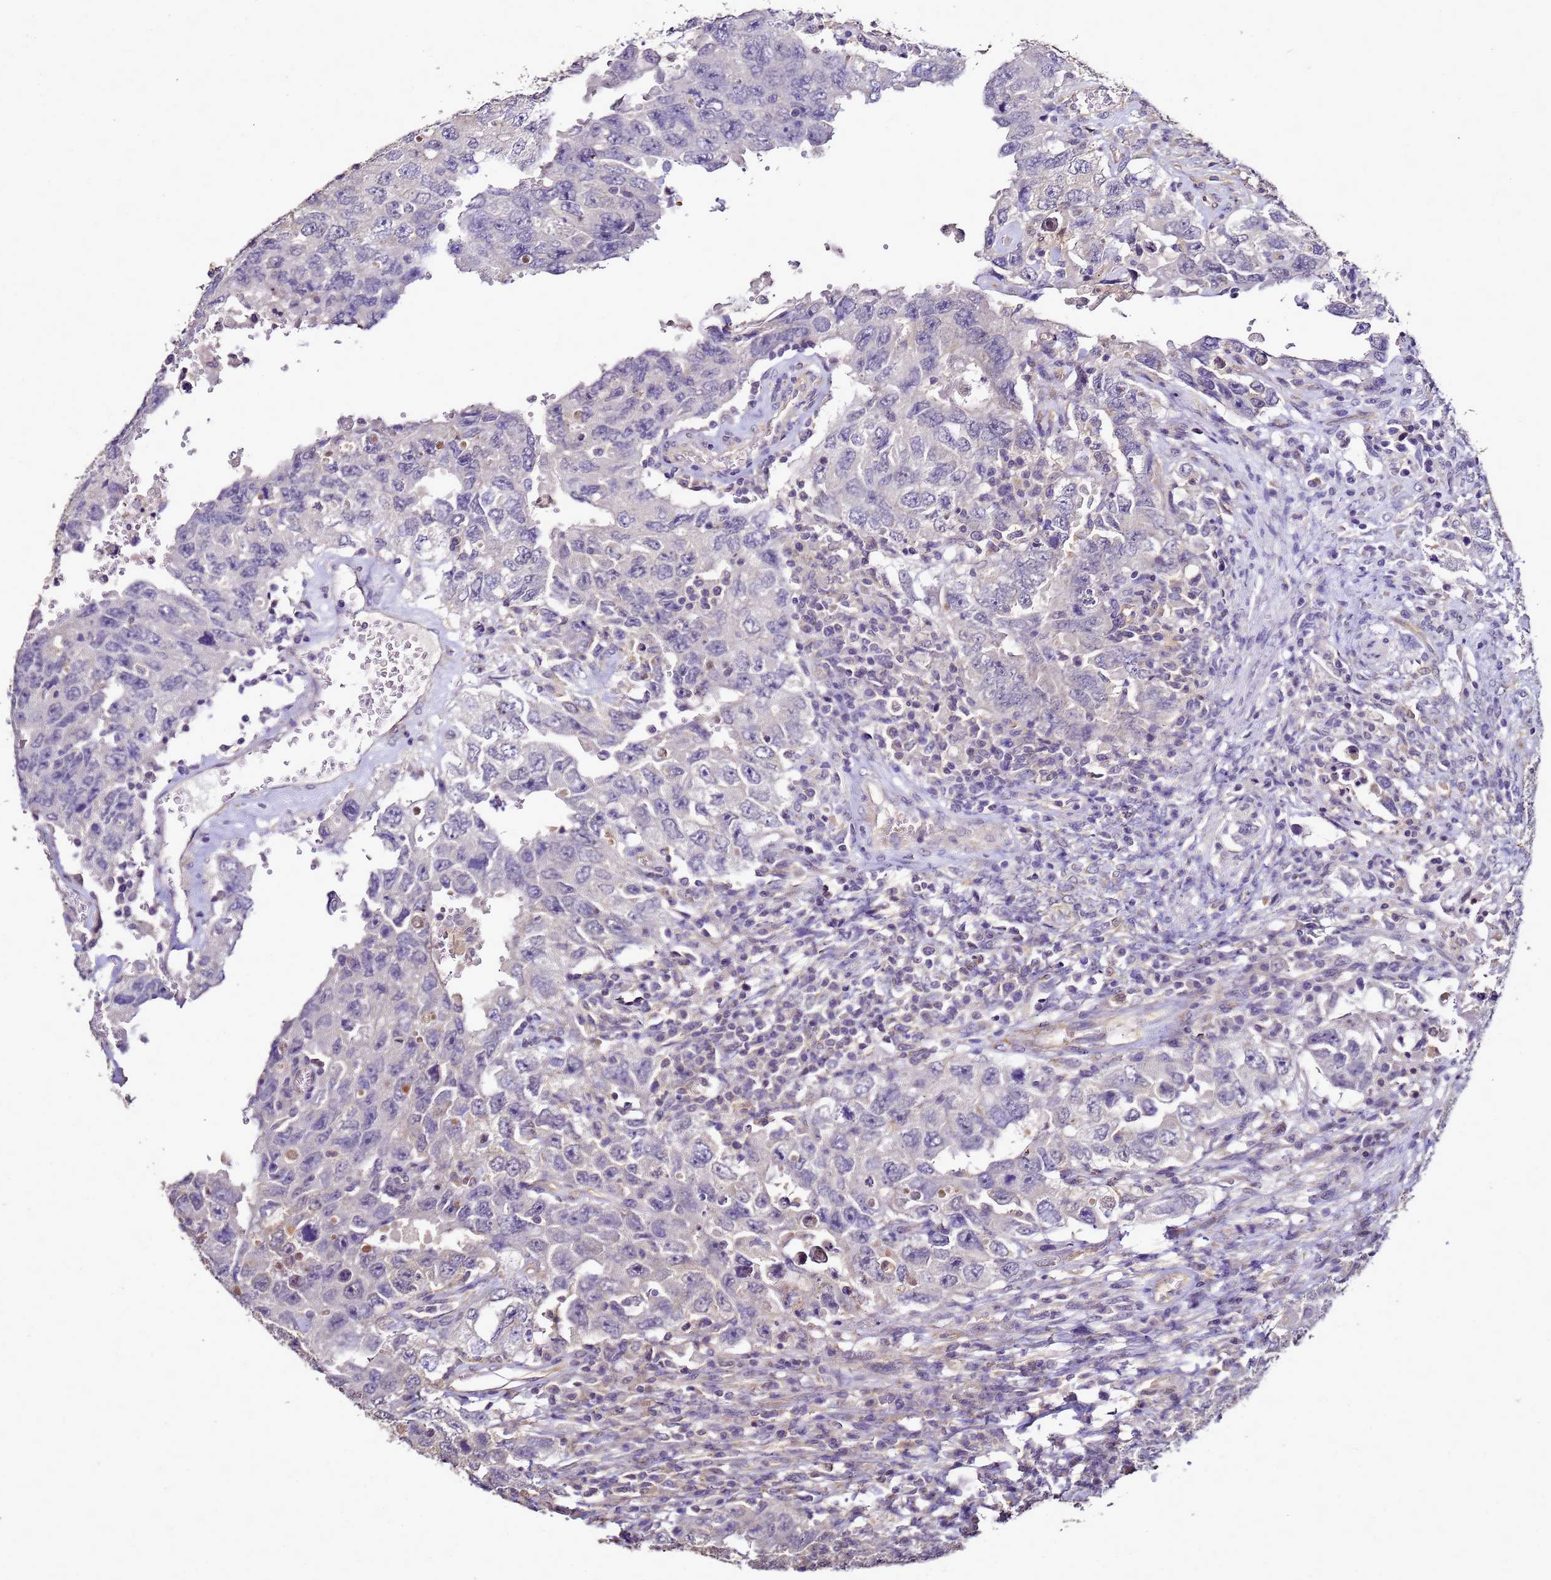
{"staining": {"intensity": "negative", "quantity": "none", "location": "none"}, "tissue": "testis cancer", "cell_type": "Tumor cells", "image_type": "cancer", "snomed": [{"axis": "morphology", "description": "Carcinoma, Embryonal, NOS"}, {"axis": "topography", "description": "Testis"}], "caption": "Human testis cancer (embryonal carcinoma) stained for a protein using immunohistochemistry shows no staining in tumor cells.", "gene": "ENOPH1", "patient": {"sex": "male", "age": 26}}